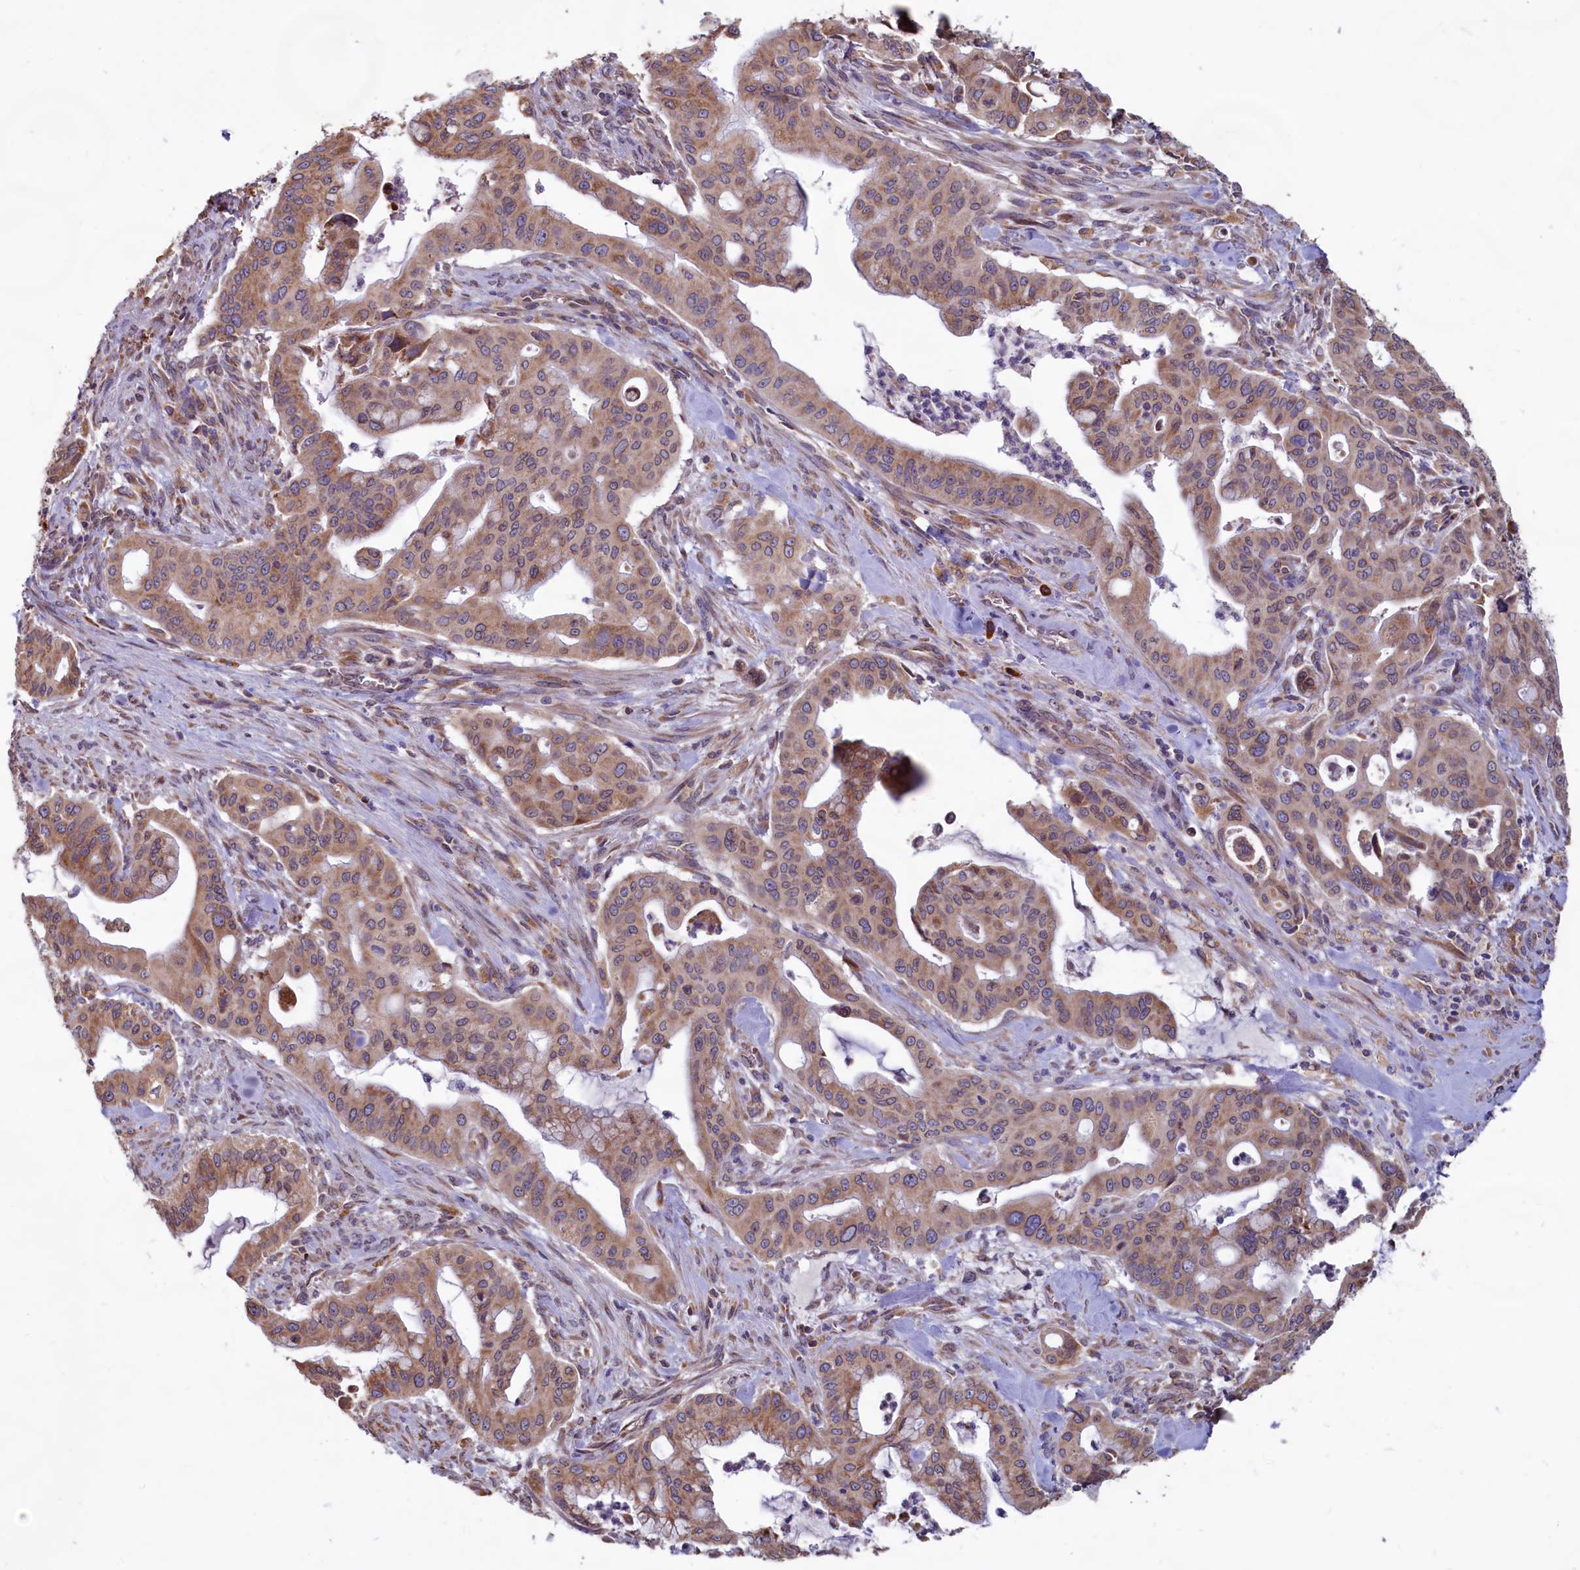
{"staining": {"intensity": "moderate", "quantity": ">75%", "location": "cytoplasmic/membranous"}, "tissue": "pancreatic cancer", "cell_type": "Tumor cells", "image_type": "cancer", "snomed": [{"axis": "morphology", "description": "Adenocarcinoma, NOS"}, {"axis": "topography", "description": "Pancreas"}], "caption": "This is a histology image of immunohistochemistry staining of pancreatic cancer (adenocarcinoma), which shows moderate positivity in the cytoplasmic/membranous of tumor cells.", "gene": "TBC1D19", "patient": {"sex": "male", "age": 46}}